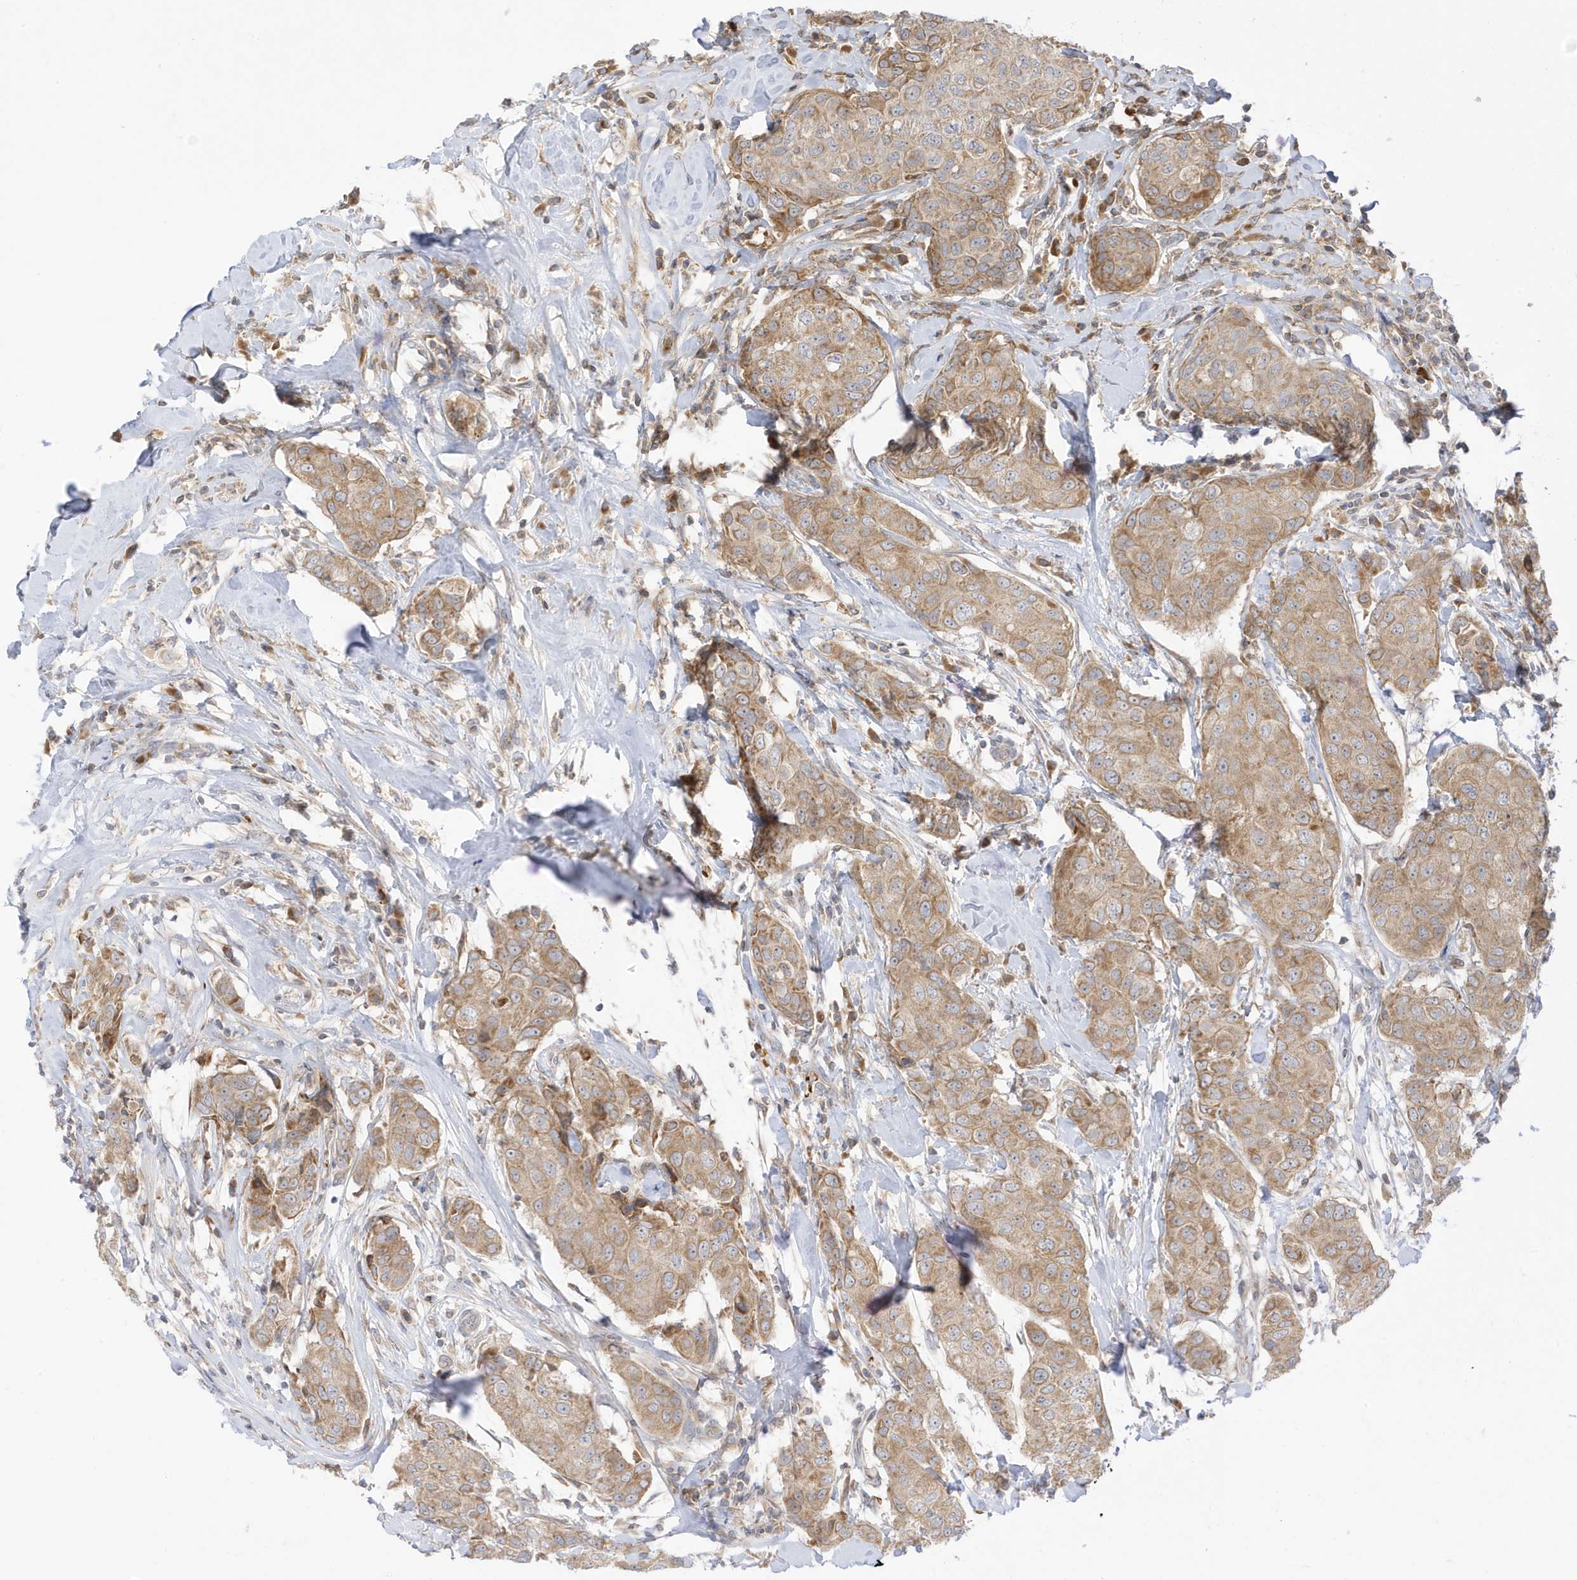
{"staining": {"intensity": "moderate", "quantity": ">75%", "location": "cytoplasmic/membranous"}, "tissue": "breast cancer", "cell_type": "Tumor cells", "image_type": "cancer", "snomed": [{"axis": "morphology", "description": "Duct carcinoma"}, {"axis": "topography", "description": "Breast"}], "caption": "The histopathology image demonstrates staining of breast cancer (infiltrating ductal carcinoma), revealing moderate cytoplasmic/membranous protein expression (brown color) within tumor cells.", "gene": "NPPC", "patient": {"sex": "female", "age": 80}}